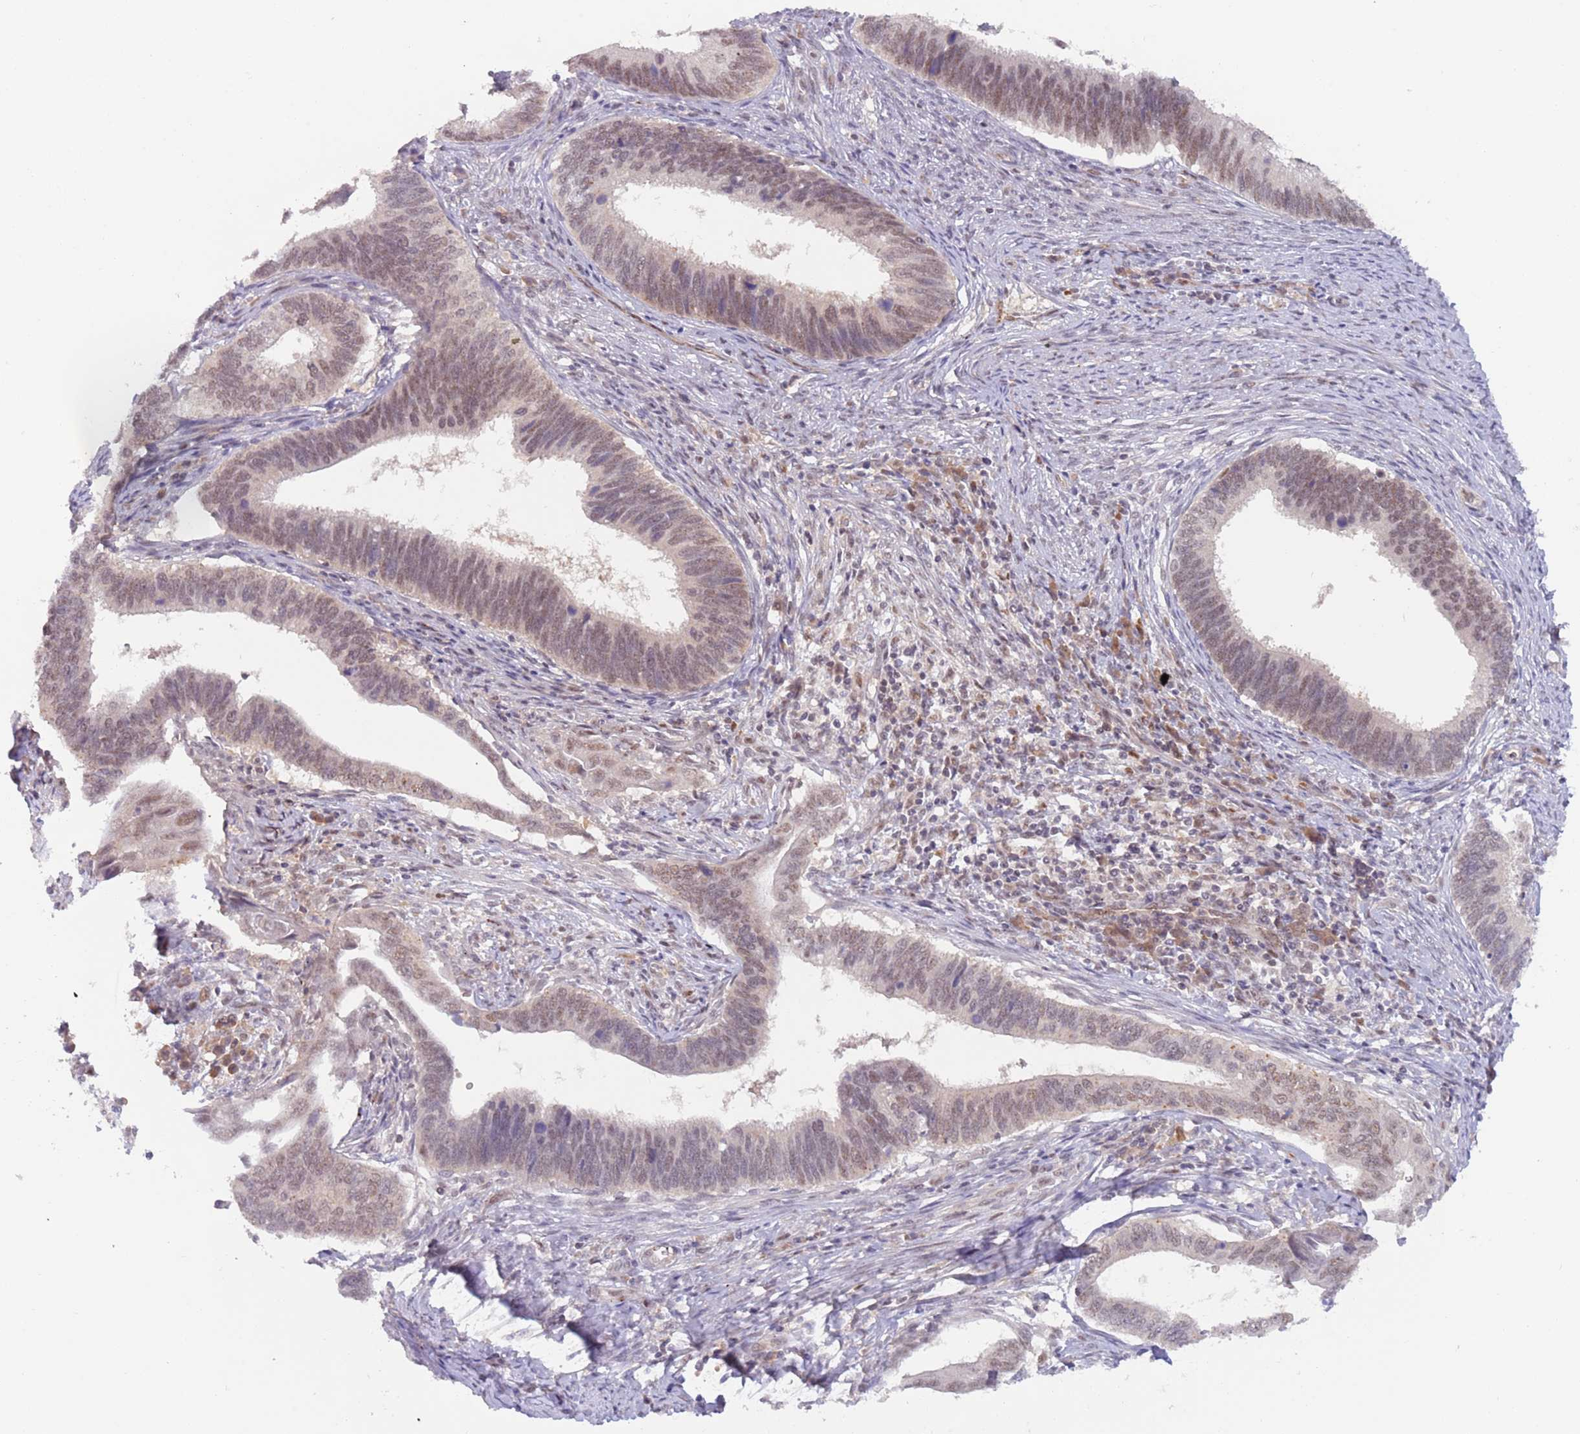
{"staining": {"intensity": "moderate", "quantity": "<25%", "location": "cytoplasmic/membranous,nuclear"}, "tissue": "cervical cancer", "cell_type": "Tumor cells", "image_type": "cancer", "snomed": [{"axis": "morphology", "description": "Adenocarcinoma, NOS"}, {"axis": "topography", "description": "Cervix"}], "caption": "Human adenocarcinoma (cervical) stained with a protein marker exhibits moderate staining in tumor cells.", "gene": "RFXANK", "patient": {"sex": "female", "age": 42}}